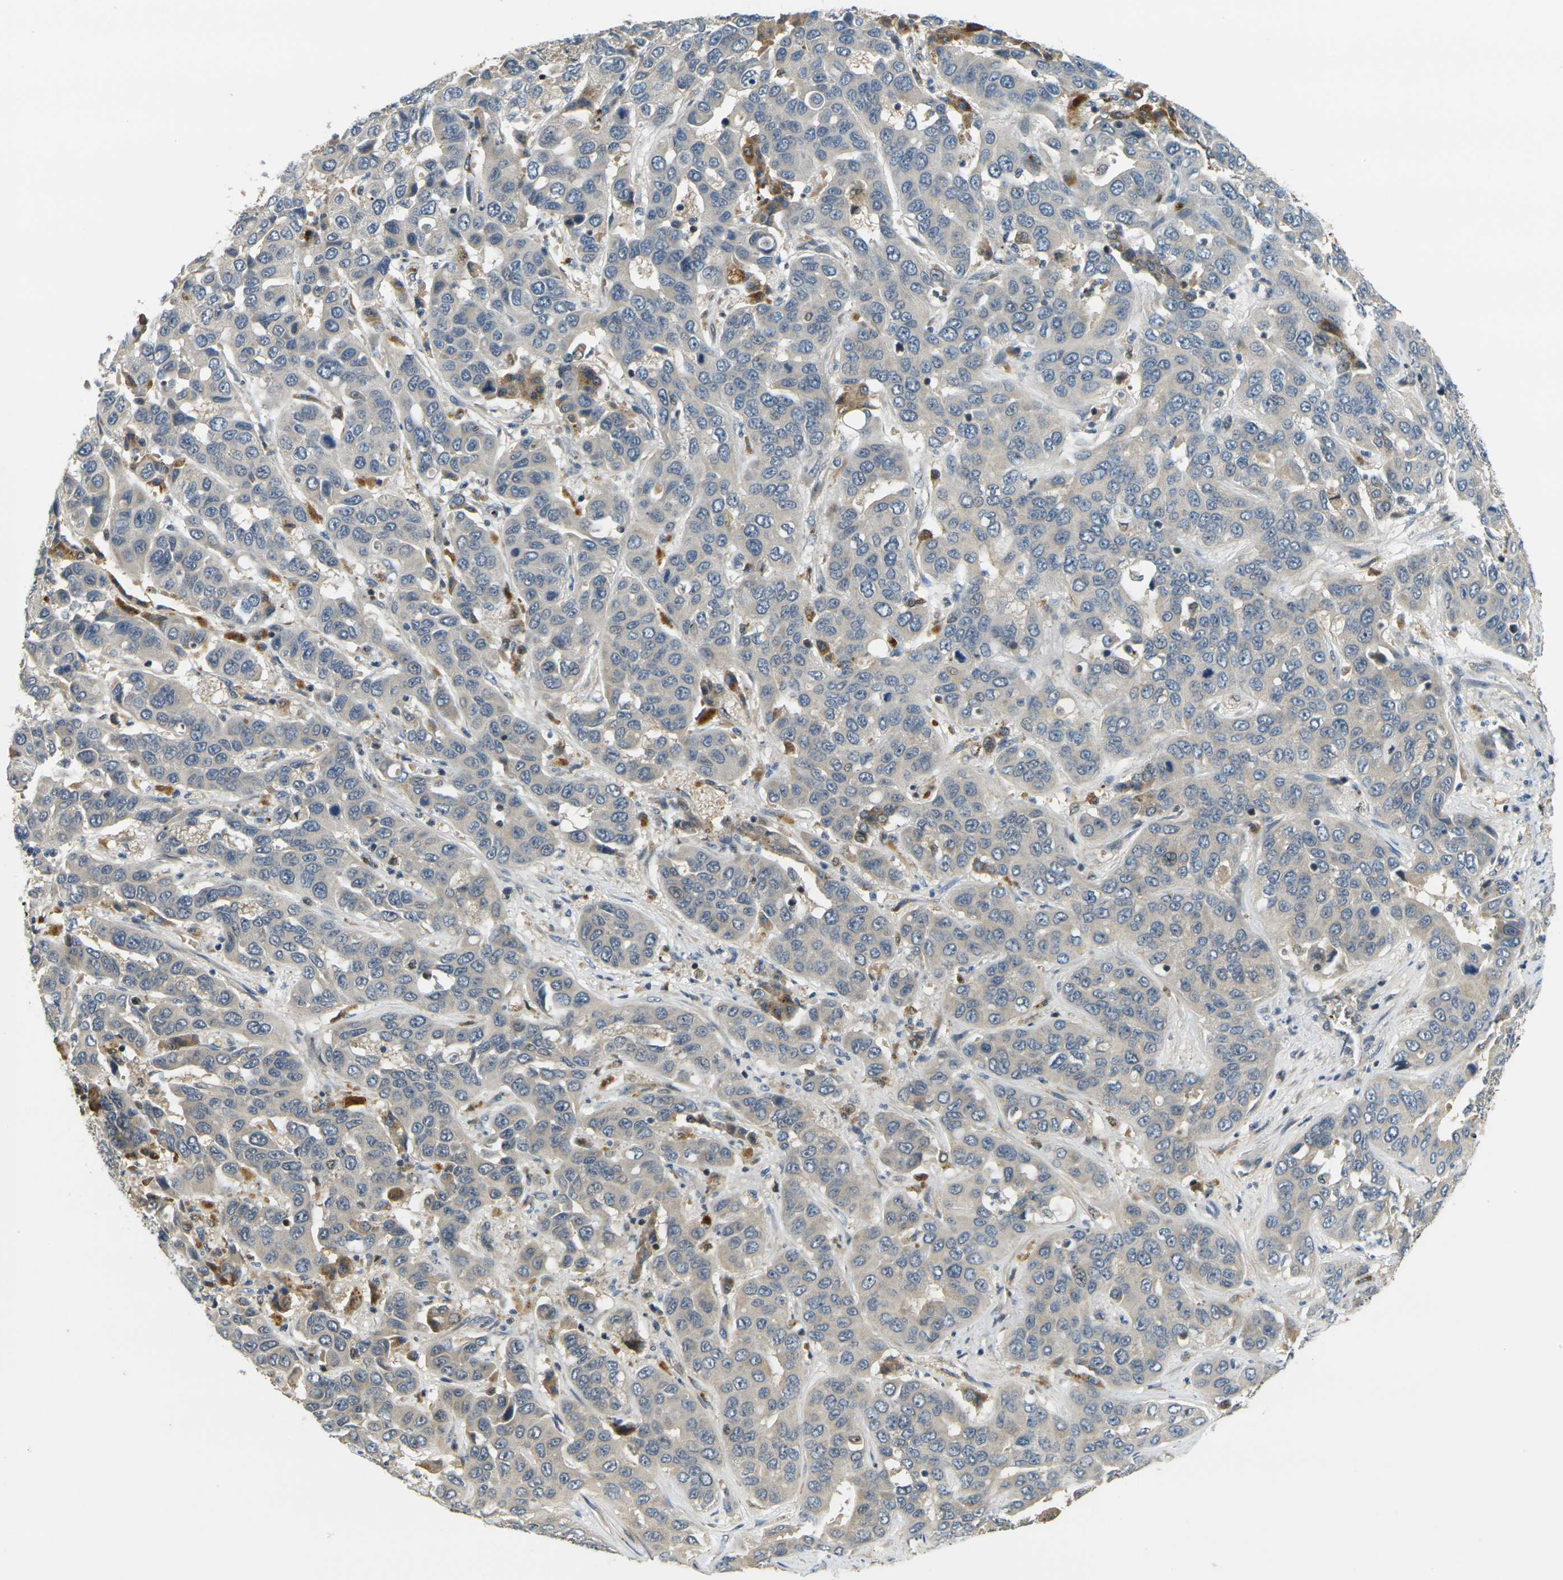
{"staining": {"intensity": "weak", "quantity": "25%-75%", "location": "cytoplasmic/membranous"}, "tissue": "liver cancer", "cell_type": "Tumor cells", "image_type": "cancer", "snomed": [{"axis": "morphology", "description": "Cholangiocarcinoma"}, {"axis": "topography", "description": "Liver"}], "caption": "Brown immunohistochemical staining in human liver cholangiocarcinoma shows weak cytoplasmic/membranous positivity in about 25%-75% of tumor cells. Ihc stains the protein in brown and the nuclei are stained blue.", "gene": "KLHL8", "patient": {"sex": "female", "age": 52}}